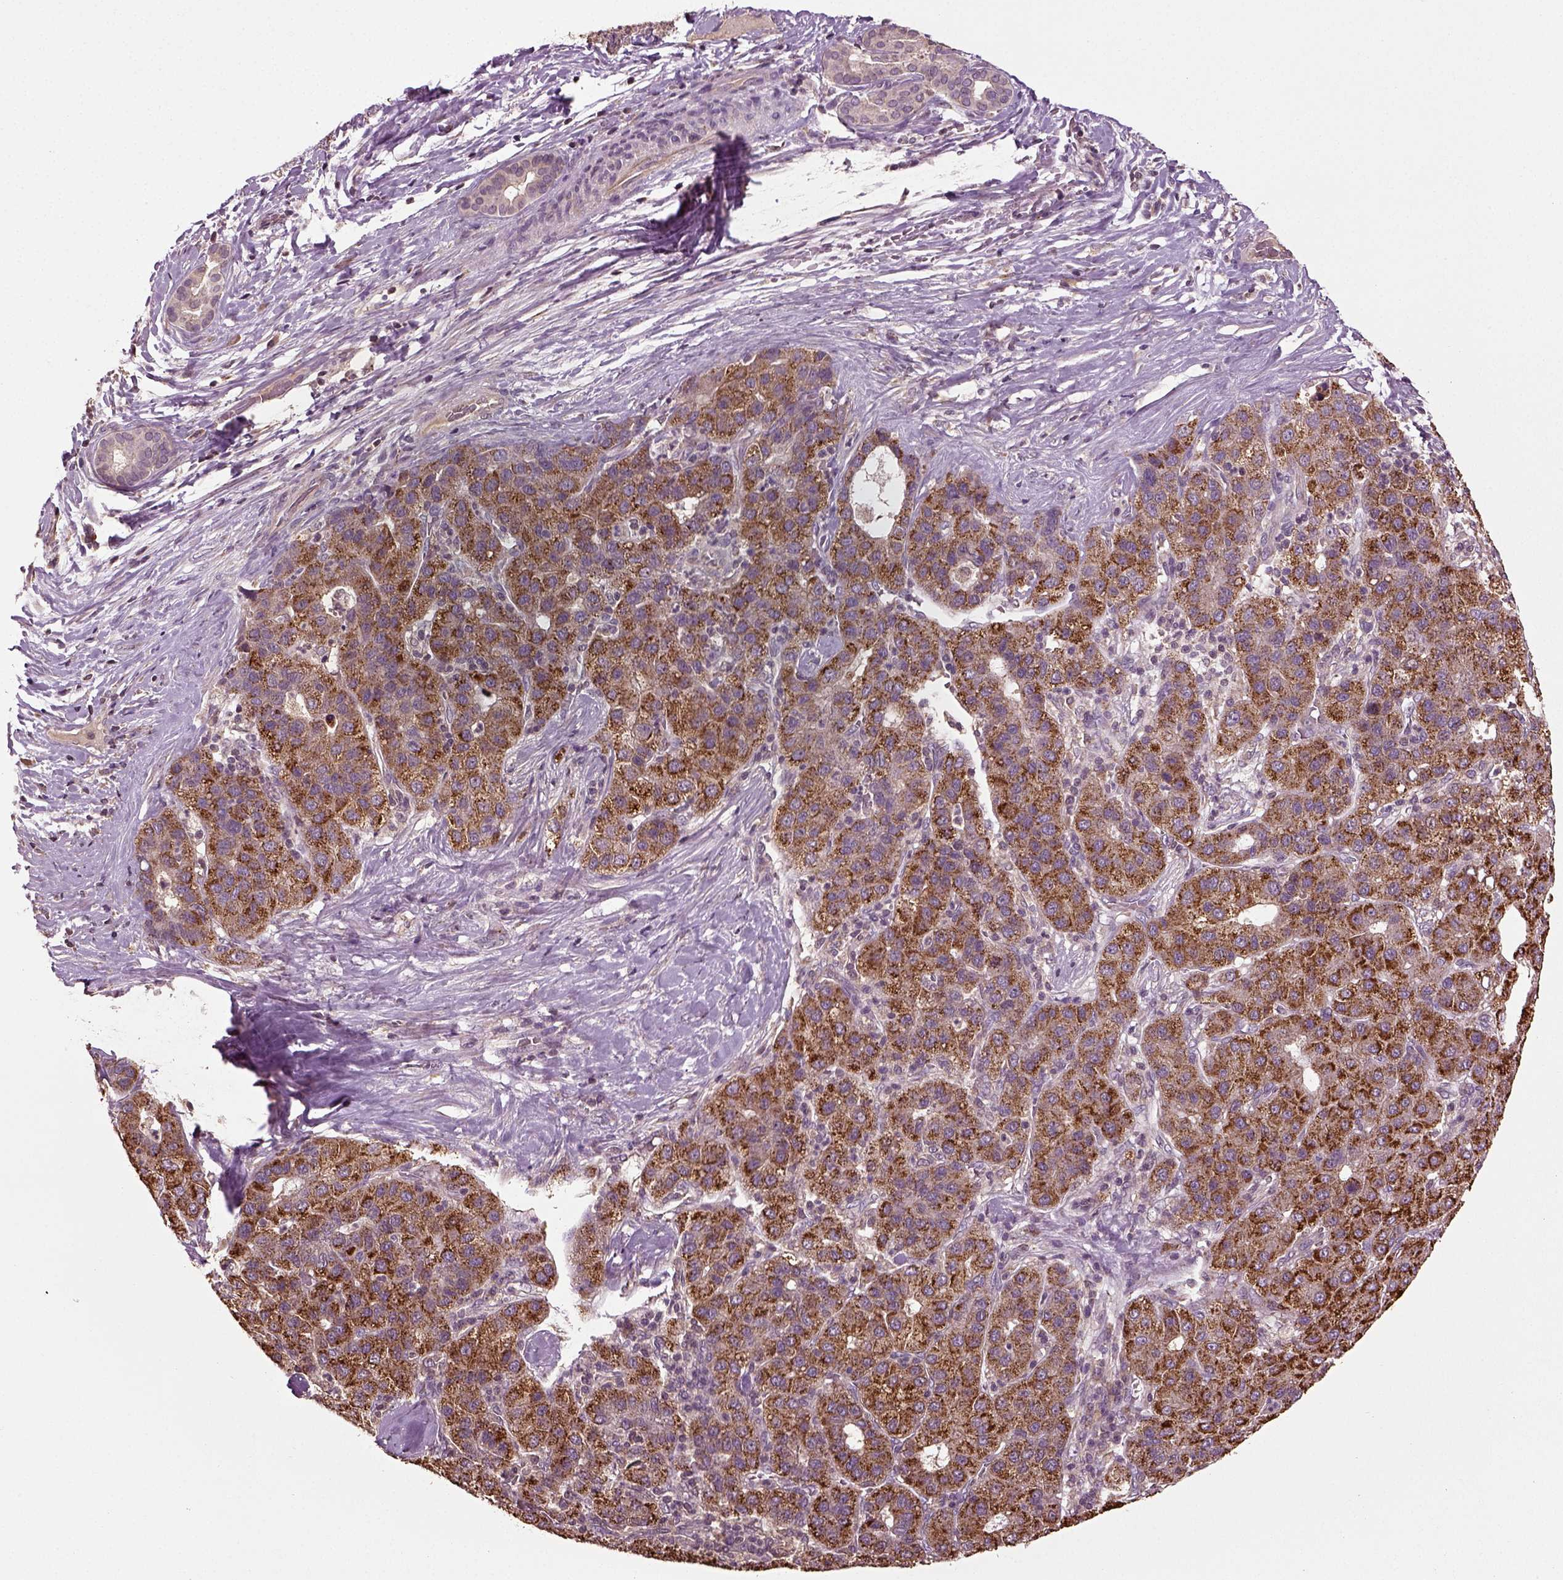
{"staining": {"intensity": "strong", "quantity": ">75%", "location": "cytoplasmic/membranous"}, "tissue": "liver cancer", "cell_type": "Tumor cells", "image_type": "cancer", "snomed": [{"axis": "morphology", "description": "Carcinoma, Hepatocellular, NOS"}, {"axis": "topography", "description": "Liver"}], "caption": "Liver hepatocellular carcinoma stained for a protein (brown) exhibits strong cytoplasmic/membranous positive expression in approximately >75% of tumor cells.", "gene": "ERV3-1", "patient": {"sex": "male", "age": 65}}